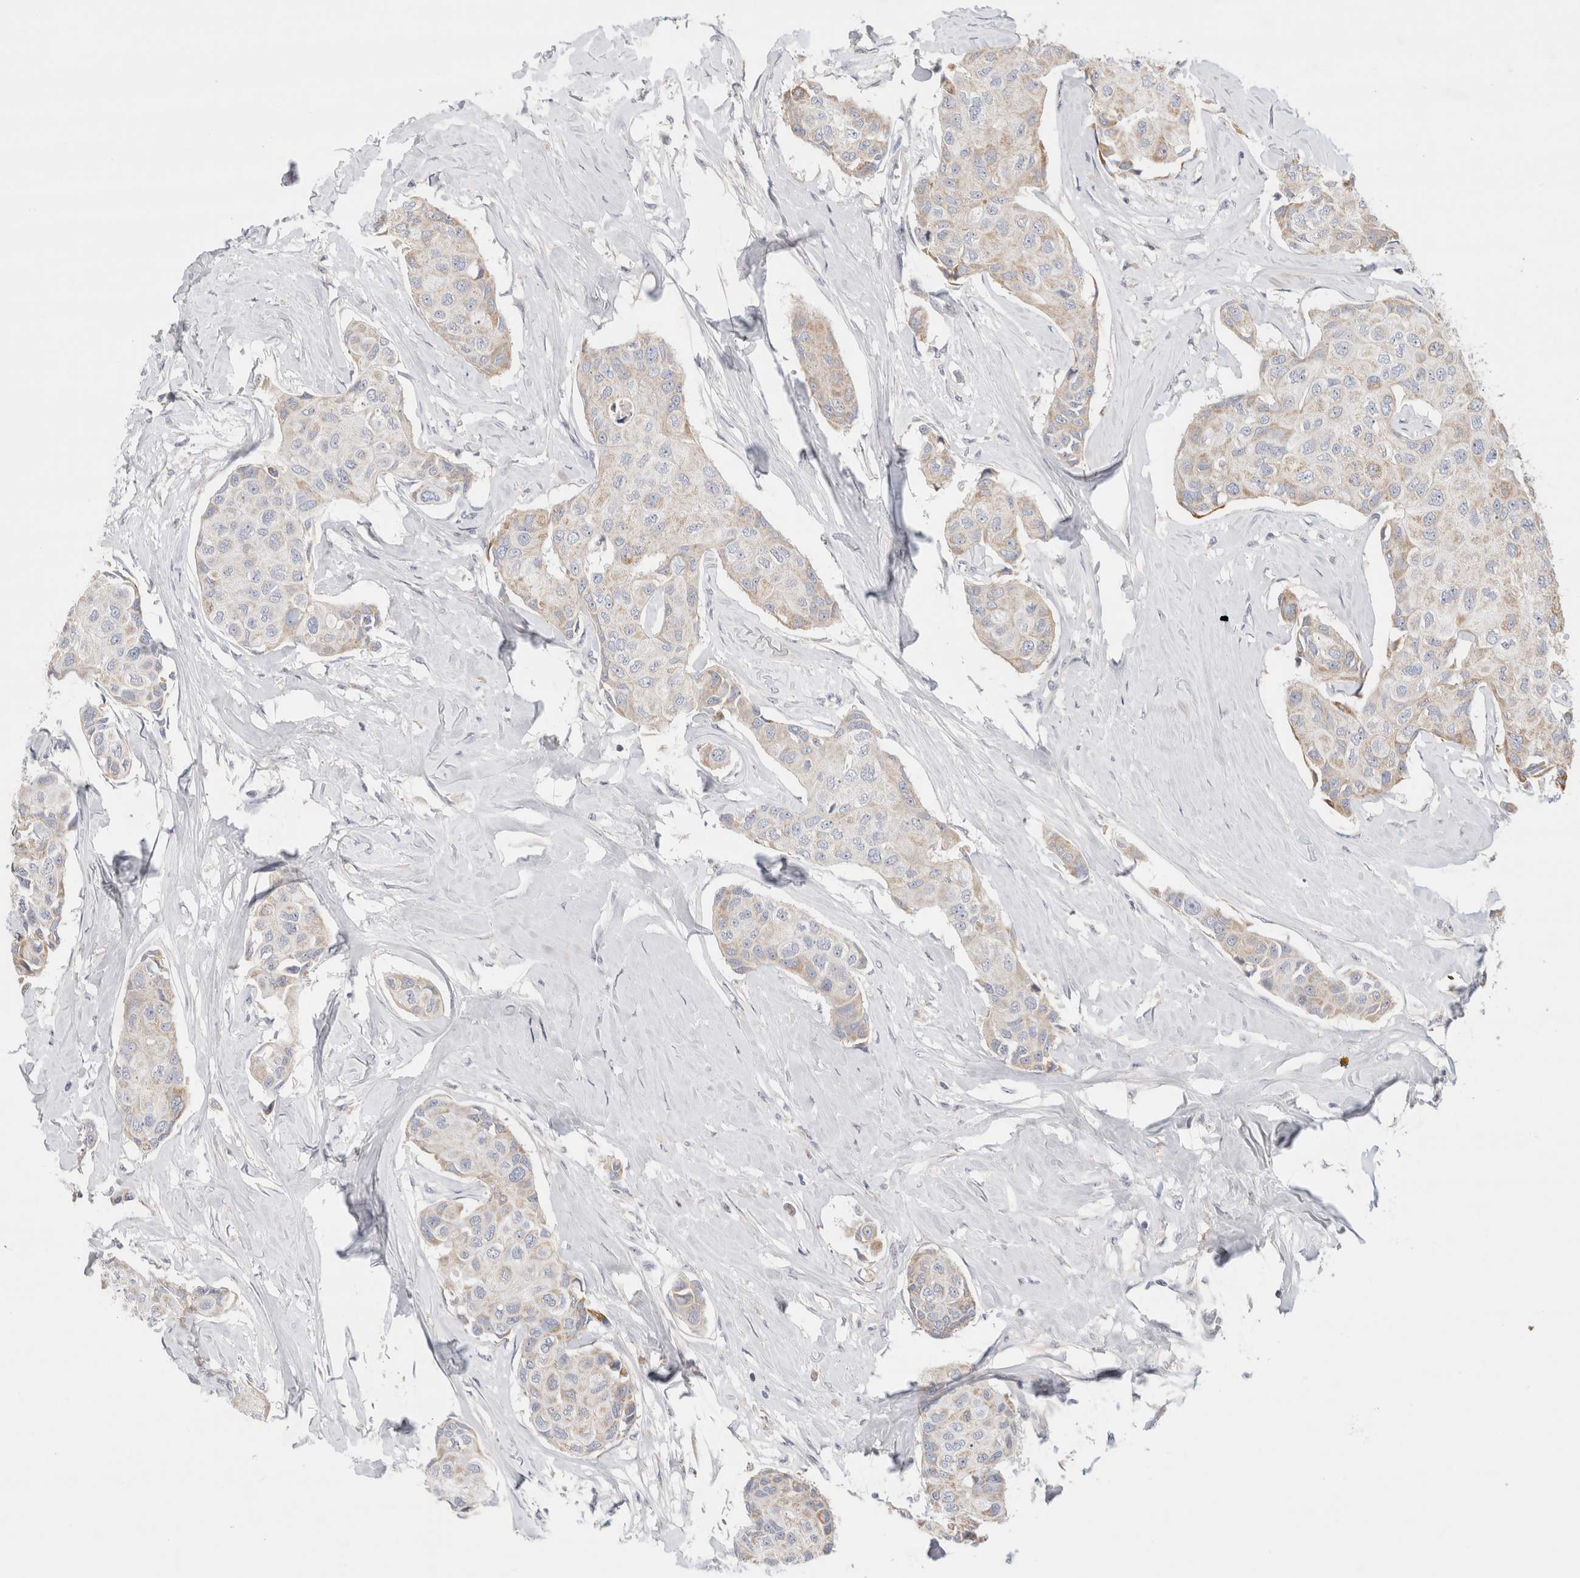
{"staining": {"intensity": "negative", "quantity": "none", "location": "none"}, "tissue": "breast cancer", "cell_type": "Tumor cells", "image_type": "cancer", "snomed": [{"axis": "morphology", "description": "Duct carcinoma"}, {"axis": "topography", "description": "Breast"}], "caption": "Breast cancer (infiltrating ductal carcinoma) was stained to show a protein in brown. There is no significant positivity in tumor cells. (IHC, brightfield microscopy, high magnification).", "gene": "ECHDC2", "patient": {"sex": "female", "age": 80}}